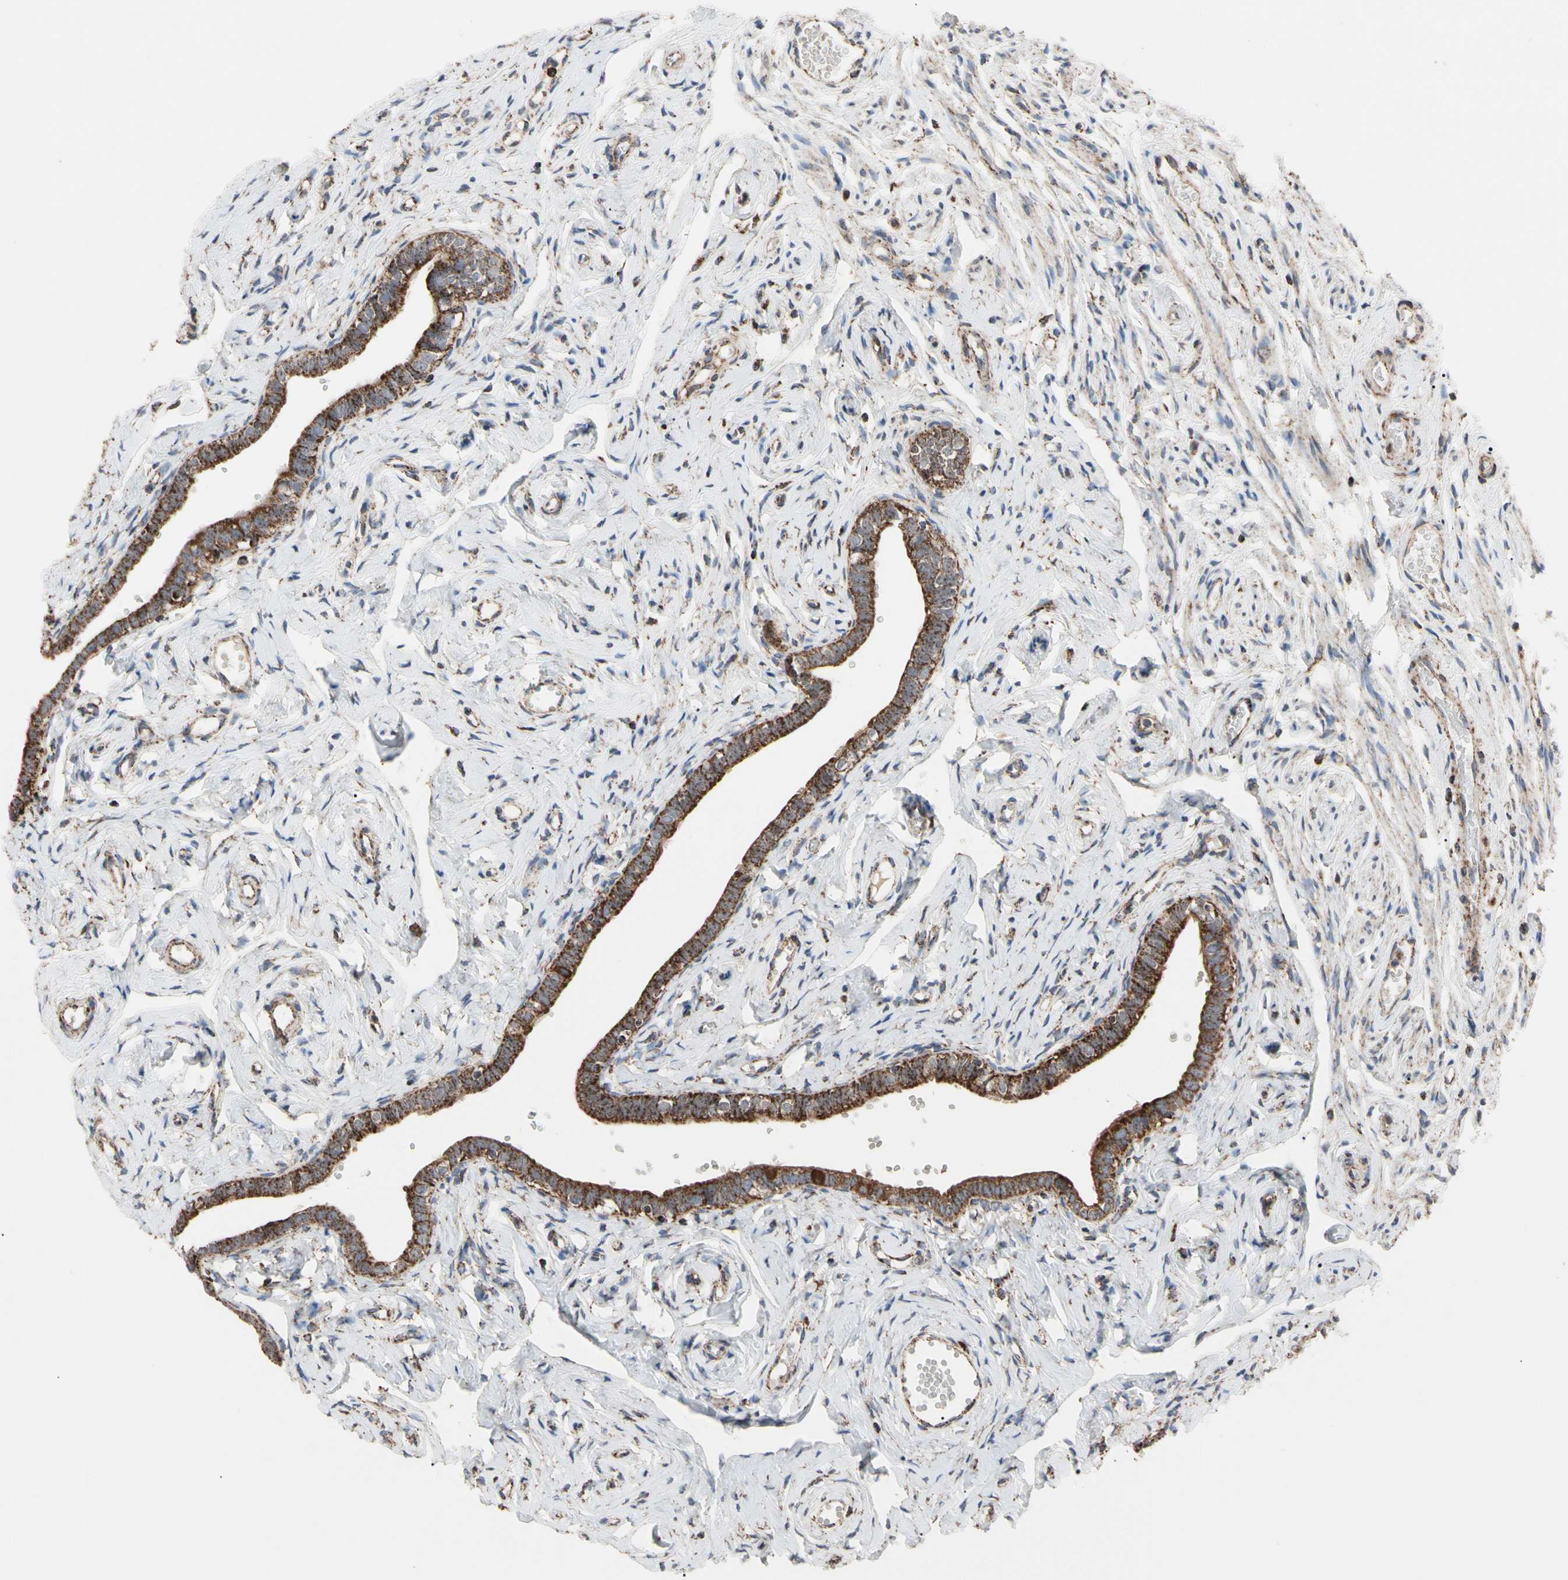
{"staining": {"intensity": "strong", "quantity": ">75%", "location": "cytoplasmic/membranous"}, "tissue": "fallopian tube", "cell_type": "Glandular cells", "image_type": "normal", "snomed": [{"axis": "morphology", "description": "Normal tissue, NOS"}, {"axis": "topography", "description": "Fallopian tube"}], "caption": "The image exhibits immunohistochemical staining of benign fallopian tube. There is strong cytoplasmic/membranous expression is identified in approximately >75% of glandular cells. (Stains: DAB (3,3'-diaminobenzidine) in brown, nuclei in blue, Microscopy: brightfield microscopy at high magnification).", "gene": "FAM110B", "patient": {"sex": "female", "age": 71}}